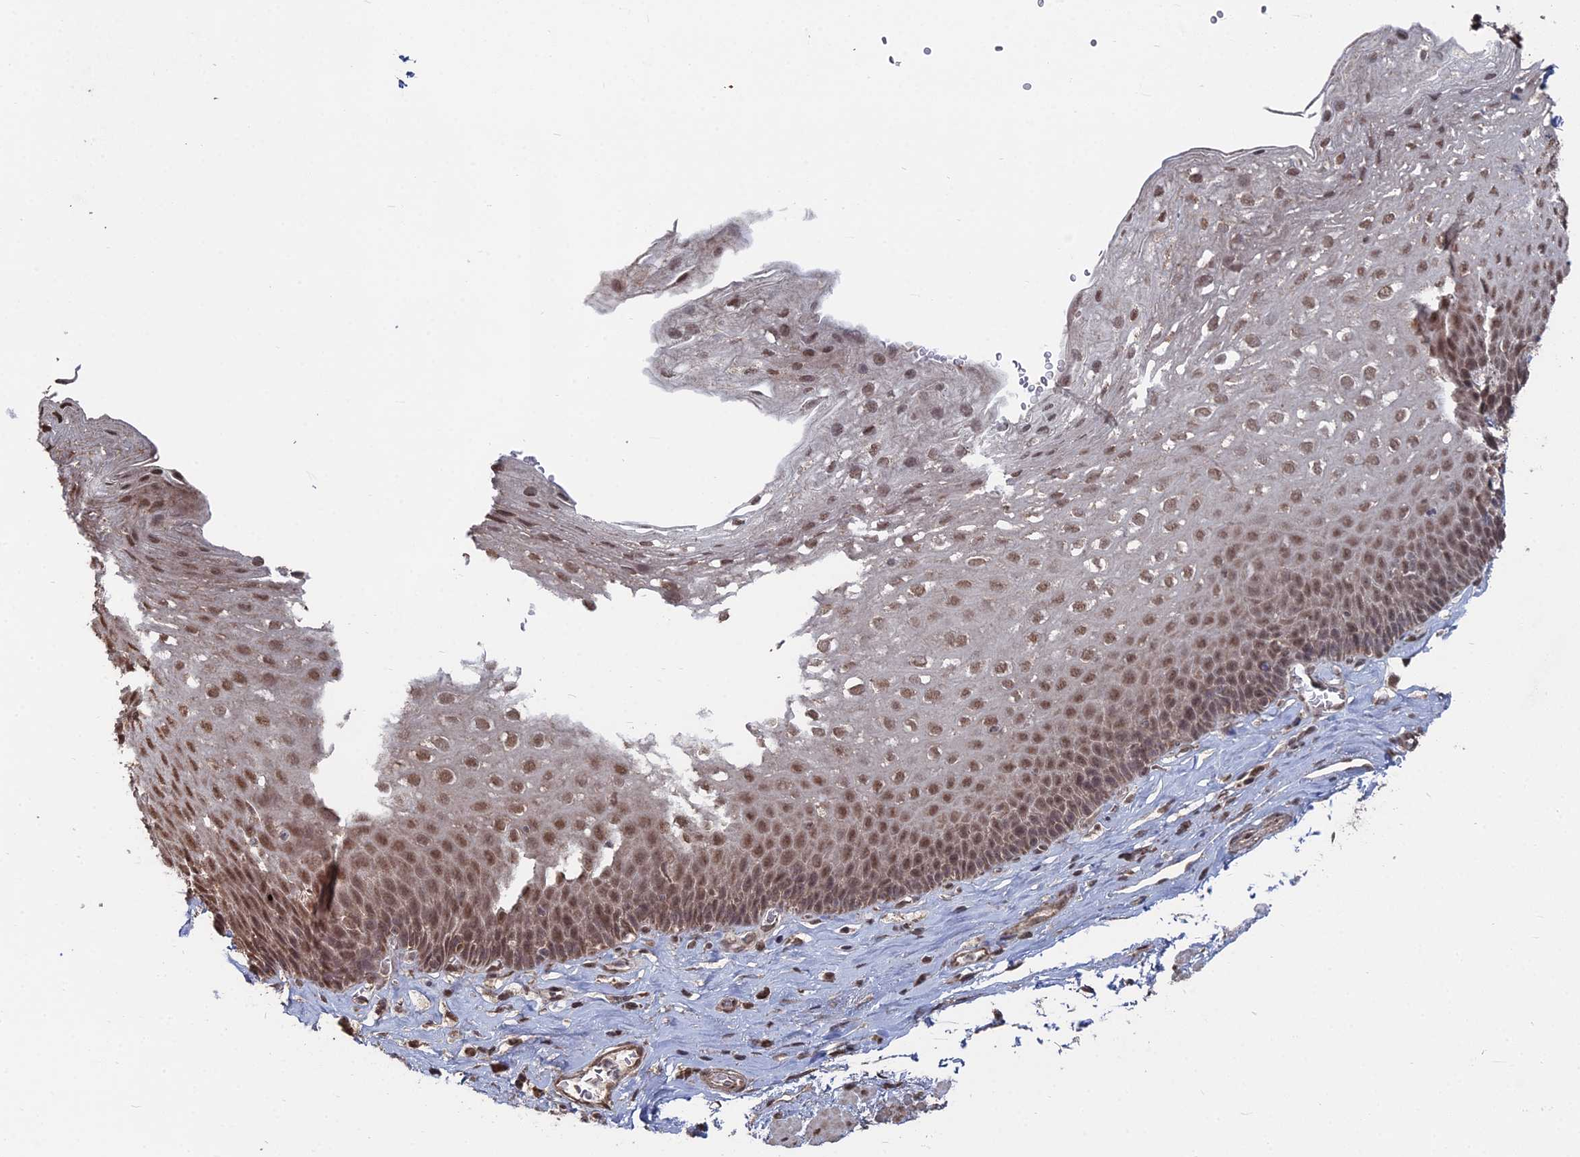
{"staining": {"intensity": "moderate", "quantity": ">75%", "location": "nuclear"}, "tissue": "esophagus", "cell_type": "Squamous epithelial cells", "image_type": "normal", "snomed": [{"axis": "morphology", "description": "Normal tissue, NOS"}, {"axis": "topography", "description": "Esophagus"}], "caption": "IHC staining of normal esophagus, which shows medium levels of moderate nuclear expression in approximately >75% of squamous epithelial cells indicating moderate nuclear protein staining. The staining was performed using DAB (3,3'-diaminobenzidine) (brown) for protein detection and nuclei were counterstained in hematoxylin (blue).", "gene": "CCNP", "patient": {"sex": "female", "age": 66}}